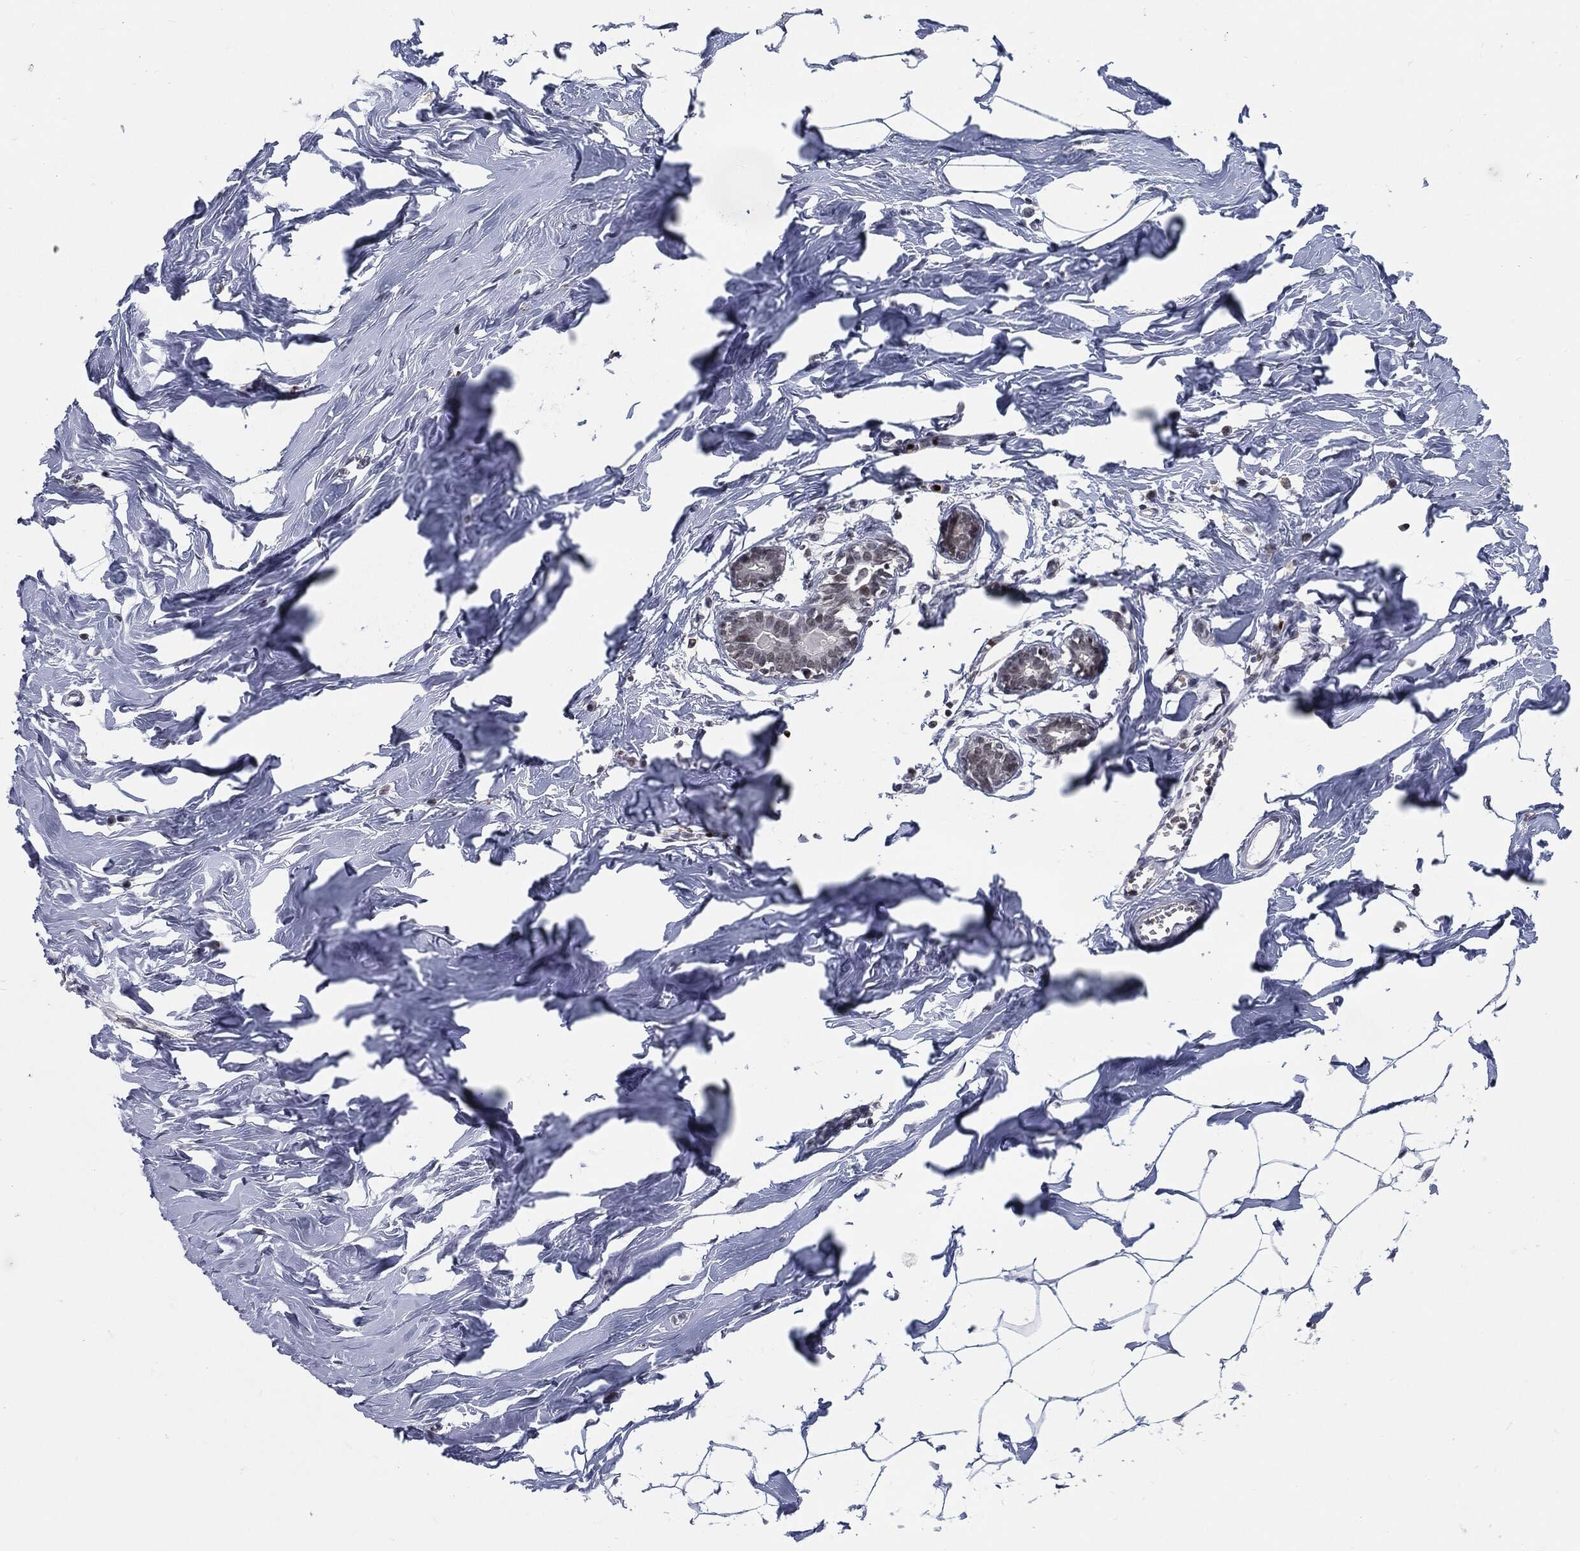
{"staining": {"intensity": "negative", "quantity": "none", "location": "none"}, "tissue": "breast", "cell_type": "Adipocytes", "image_type": "normal", "snomed": [{"axis": "morphology", "description": "Normal tissue, NOS"}, {"axis": "morphology", "description": "Lobular carcinoma, in situ"}, {"axis": "topography", "description": "Breast"}], "caption": "Photomicrograph shows no protein positivity in adipocytes of benign breast.", "gene": "ANXA1", "patient": {"sex": "female", "age": 35}}